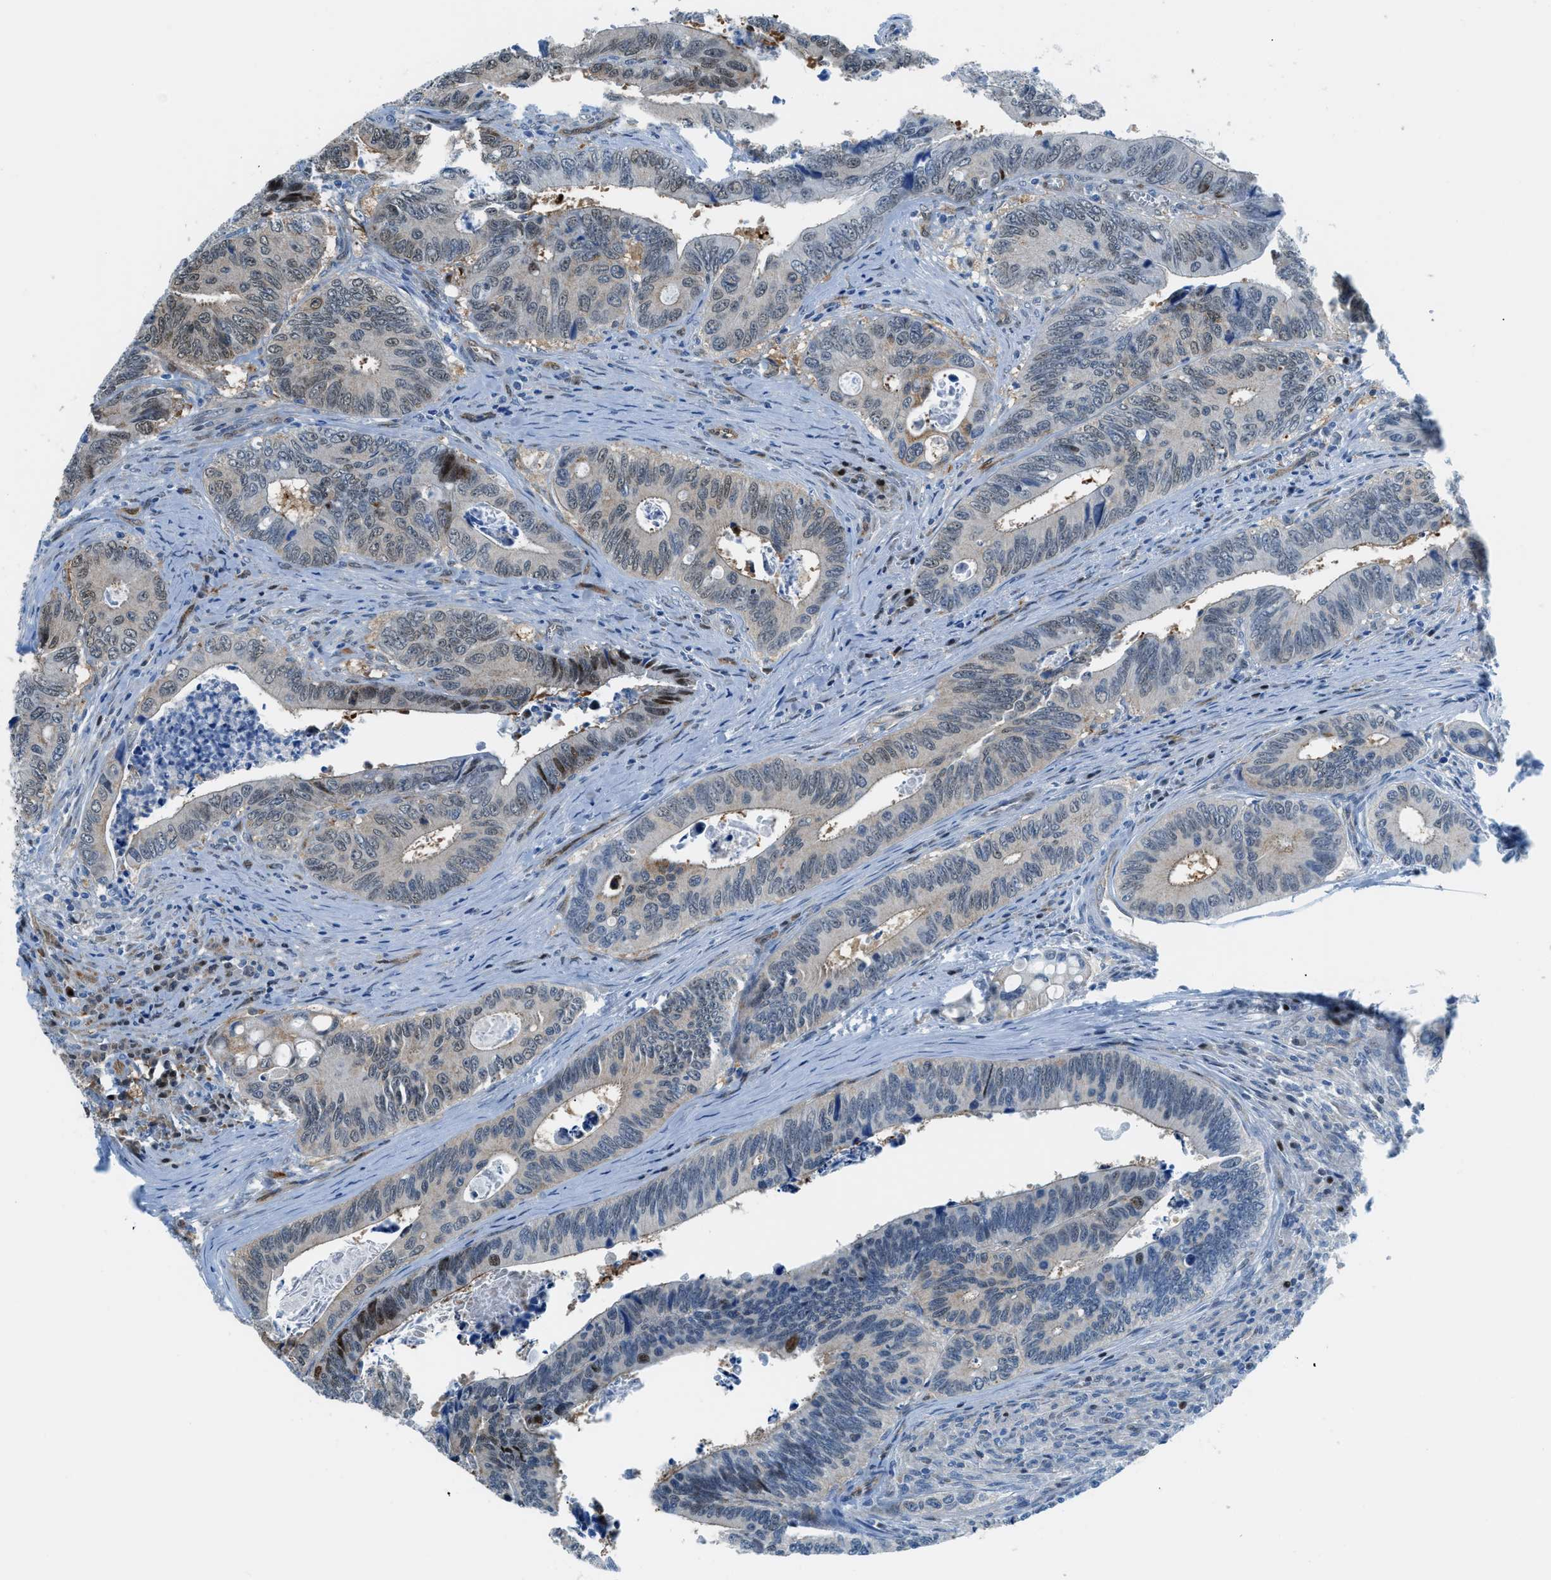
{"staining": {"intensity": "moderate", "quantity": "<25%", "location": "cytoplasmic/membranous,nuclear"}, "tissue": "colorectal cancer", "cell_type": "Tumor cells", "image_type": "cancer", "snomed": [{"axis": "morphology", "description": "Inflammation, NOS"}, {"axis": "morphology", "description": "Adenocarcinoma, NOS"}, {"axis": "topography", "description": "Colon"}], "caption": "High-power microscopy captured an IHC histopathology image of colorectal adenocarcinoma, revealing moderate cytoplasmic/membranous and nuclear staining in approximately <25% of tumor cells.", "gene": "YWHAE", "patient": {"sex": "male", "age": 72}}